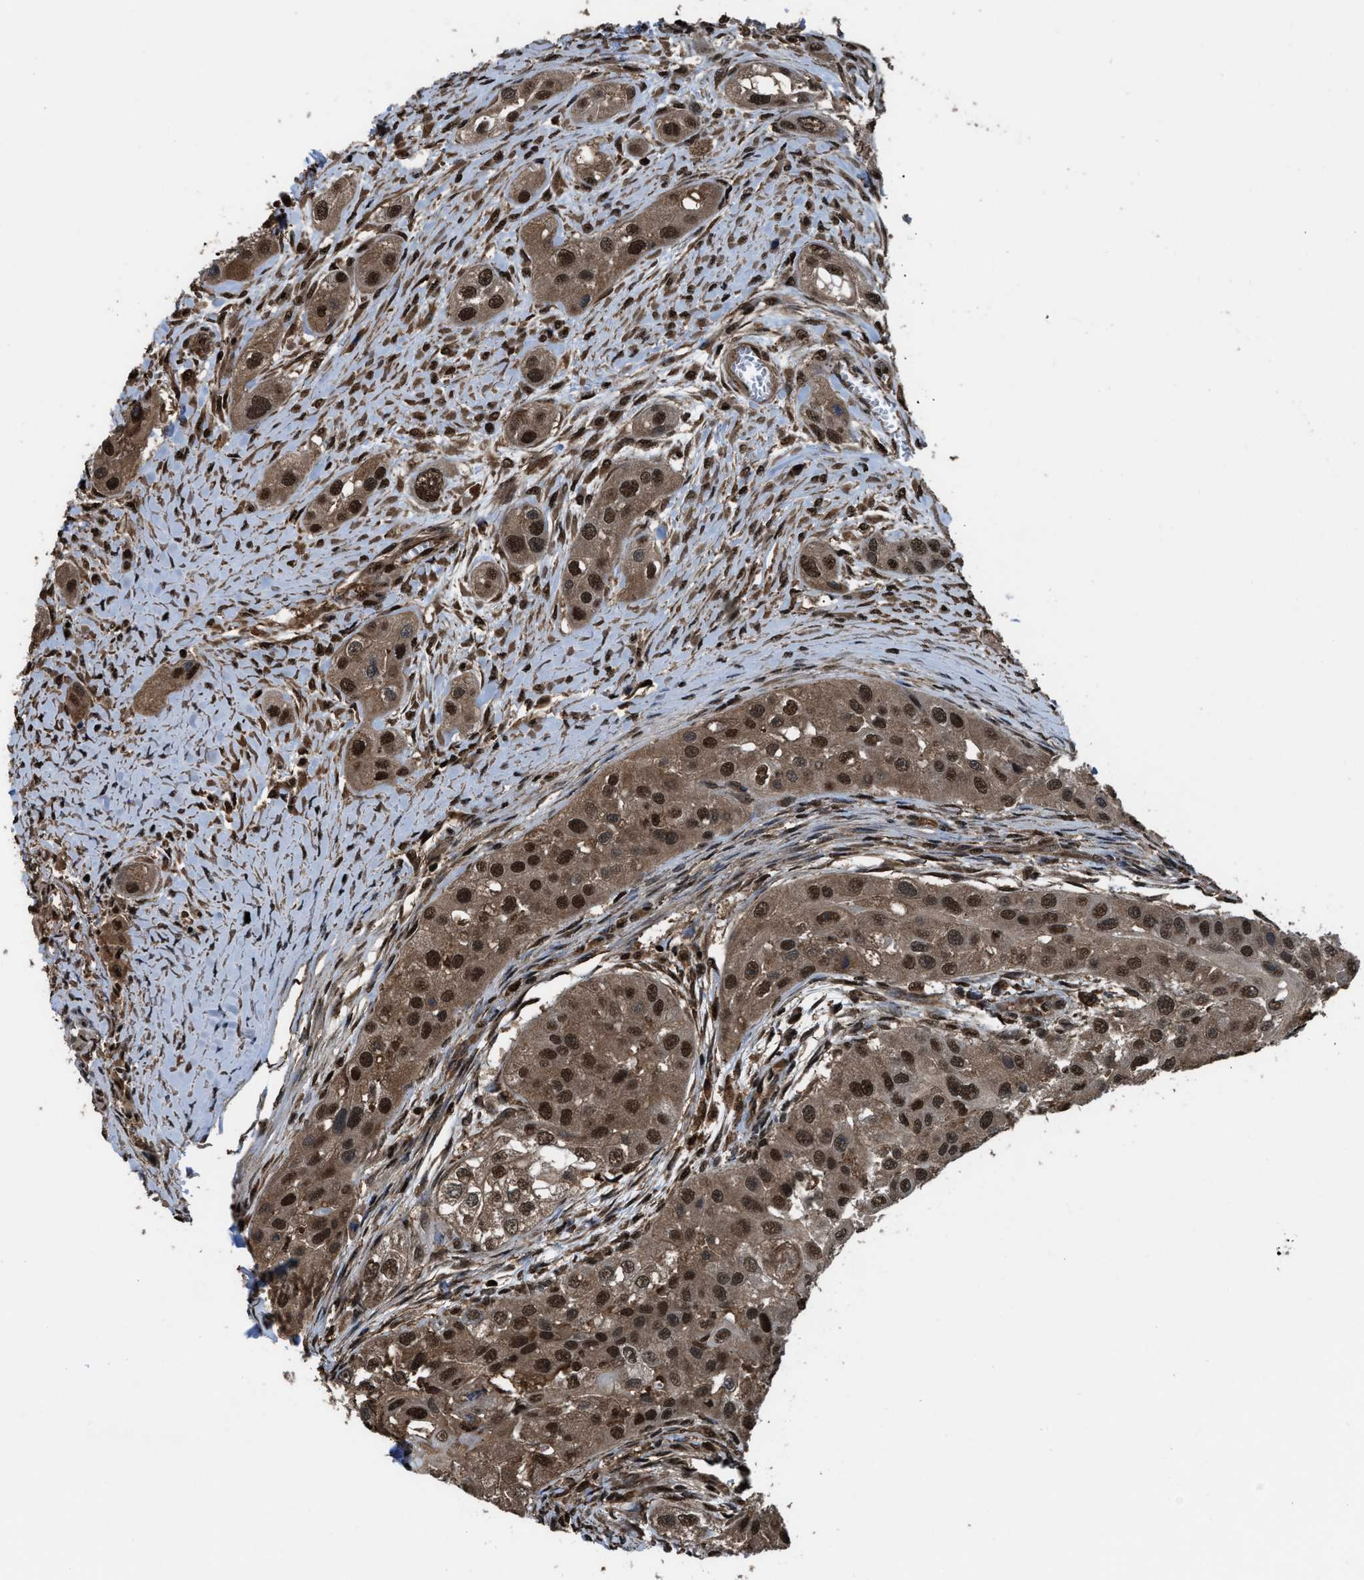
{"staining": {"intensity": "strong", "quantity": ">75%", "location": "cytoplasmic/membranous,nuclear"}, "tissue": "head and neck cancer", "cell_type": "Tumor cells", "image_type": "cancer", "snomed": [{"axis": "morphology", "description": "Normal tissue, NOS"}, {"axis": "morphology", "description": "Squamous cell carcinoma, NOS"}, {"axis": "topography", "description": "Skeletal muscle"}, {"axis": "topography", "description": "Head-Neck"}], "caption": "This image reveals head and neck squamous cell carcinoma stained with immunohistochemistry to label a protein in brown. The cytoplasmic/membranous and nuclear of tumor cells show strong positivity for the protein. Nuclei are counter-stained blue.", "gene": "FNTA", "patient": {"sex": "male", "age": 51}}